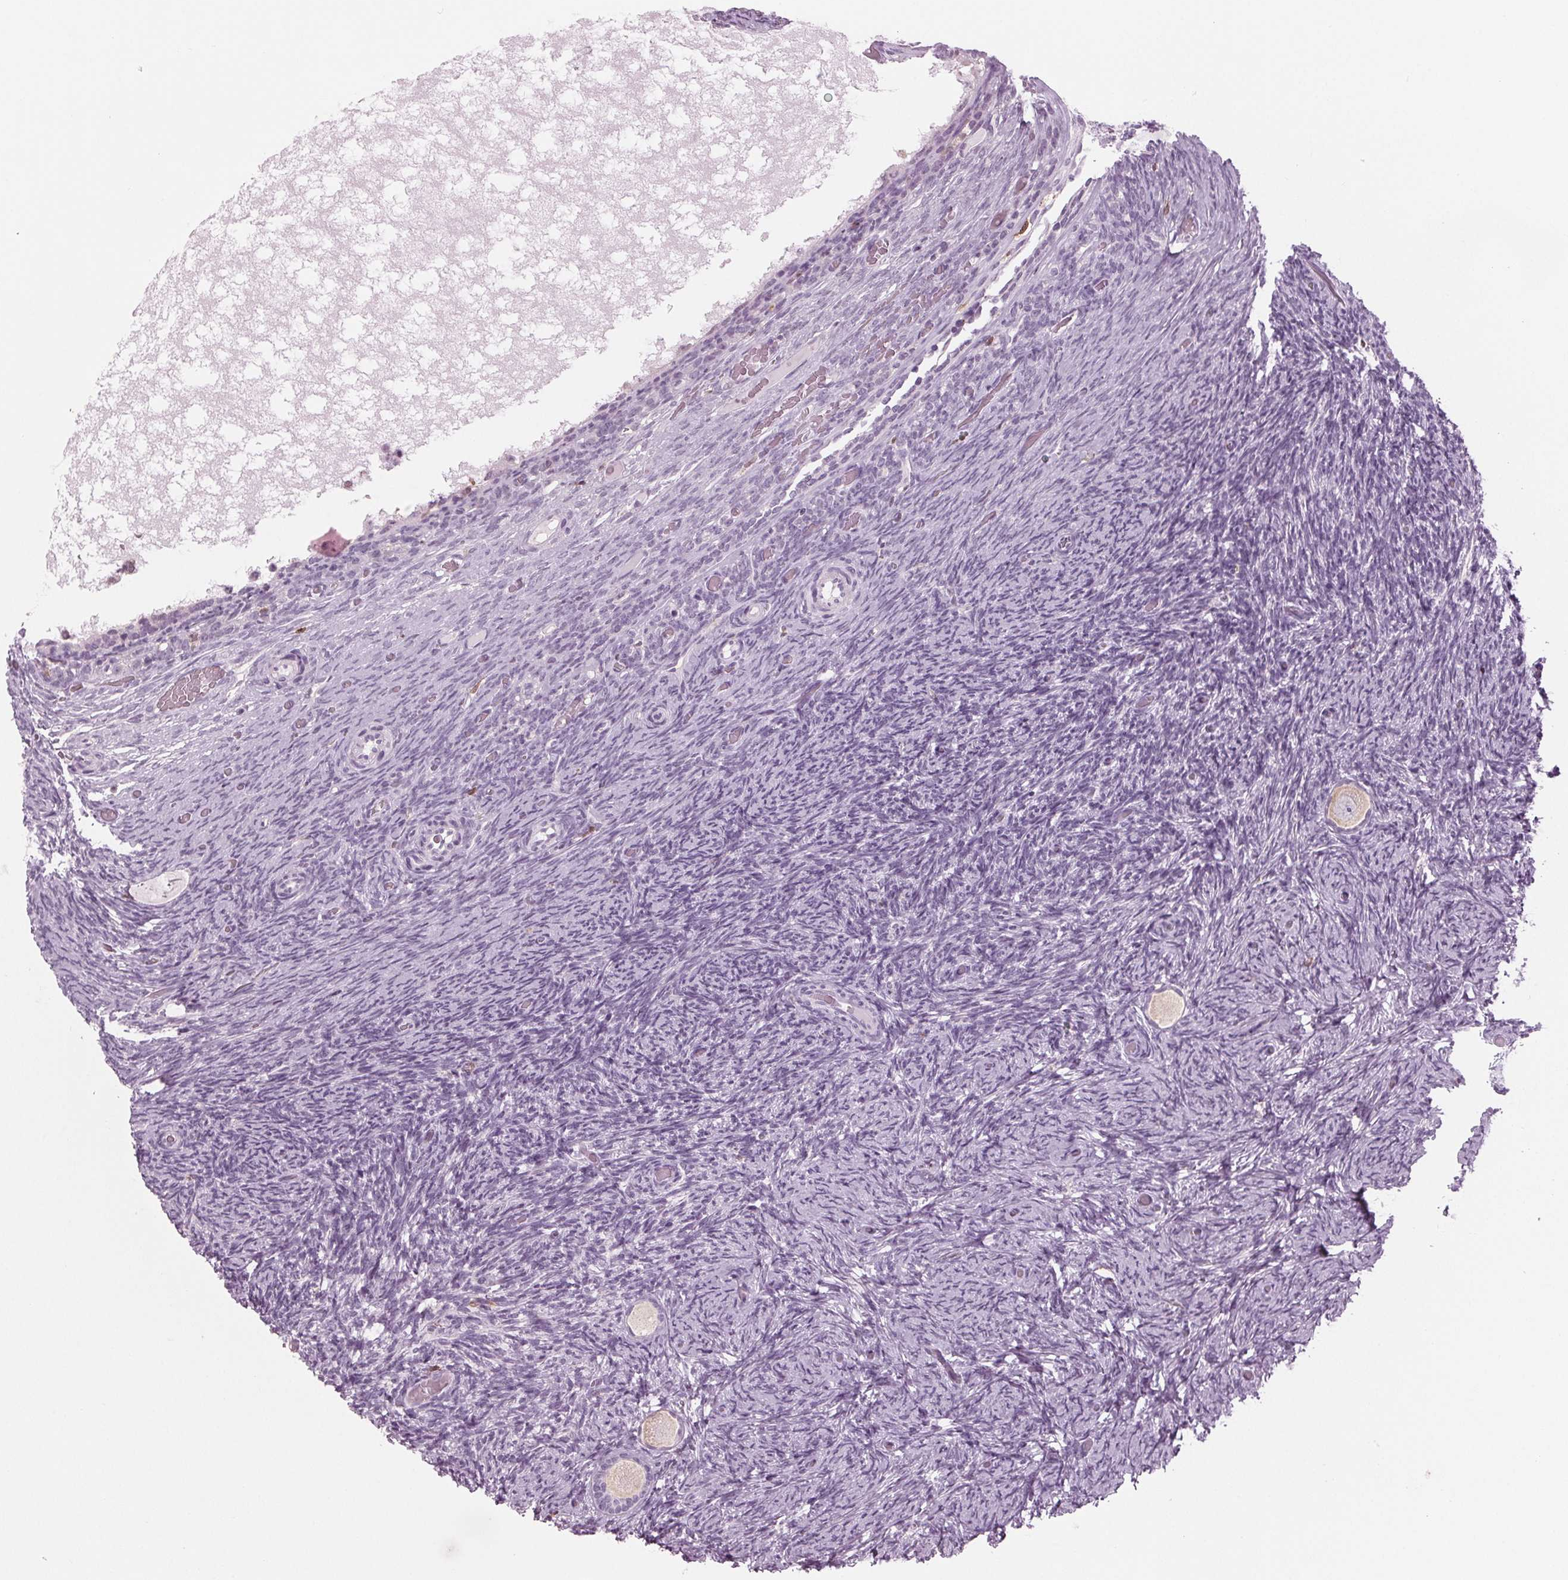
{"staining": {"intensity": "negative", "quantity": "none", "location": "none"}, "tissue": "ovary", "cell_type": "Follicle cells", "image_type": "normal", "snomed": [{"axis": "morphology", "description": "Normal tissue, NOS"}, {"axis": "topography", "description": "Ovary"}], "caption": "A high-resolution micrograph shows IHC staining of normal ovary, which reveals no significant expression in follicle cells.", "gene": "BTLA", "patient": {"sex": "female", "age": 34}}